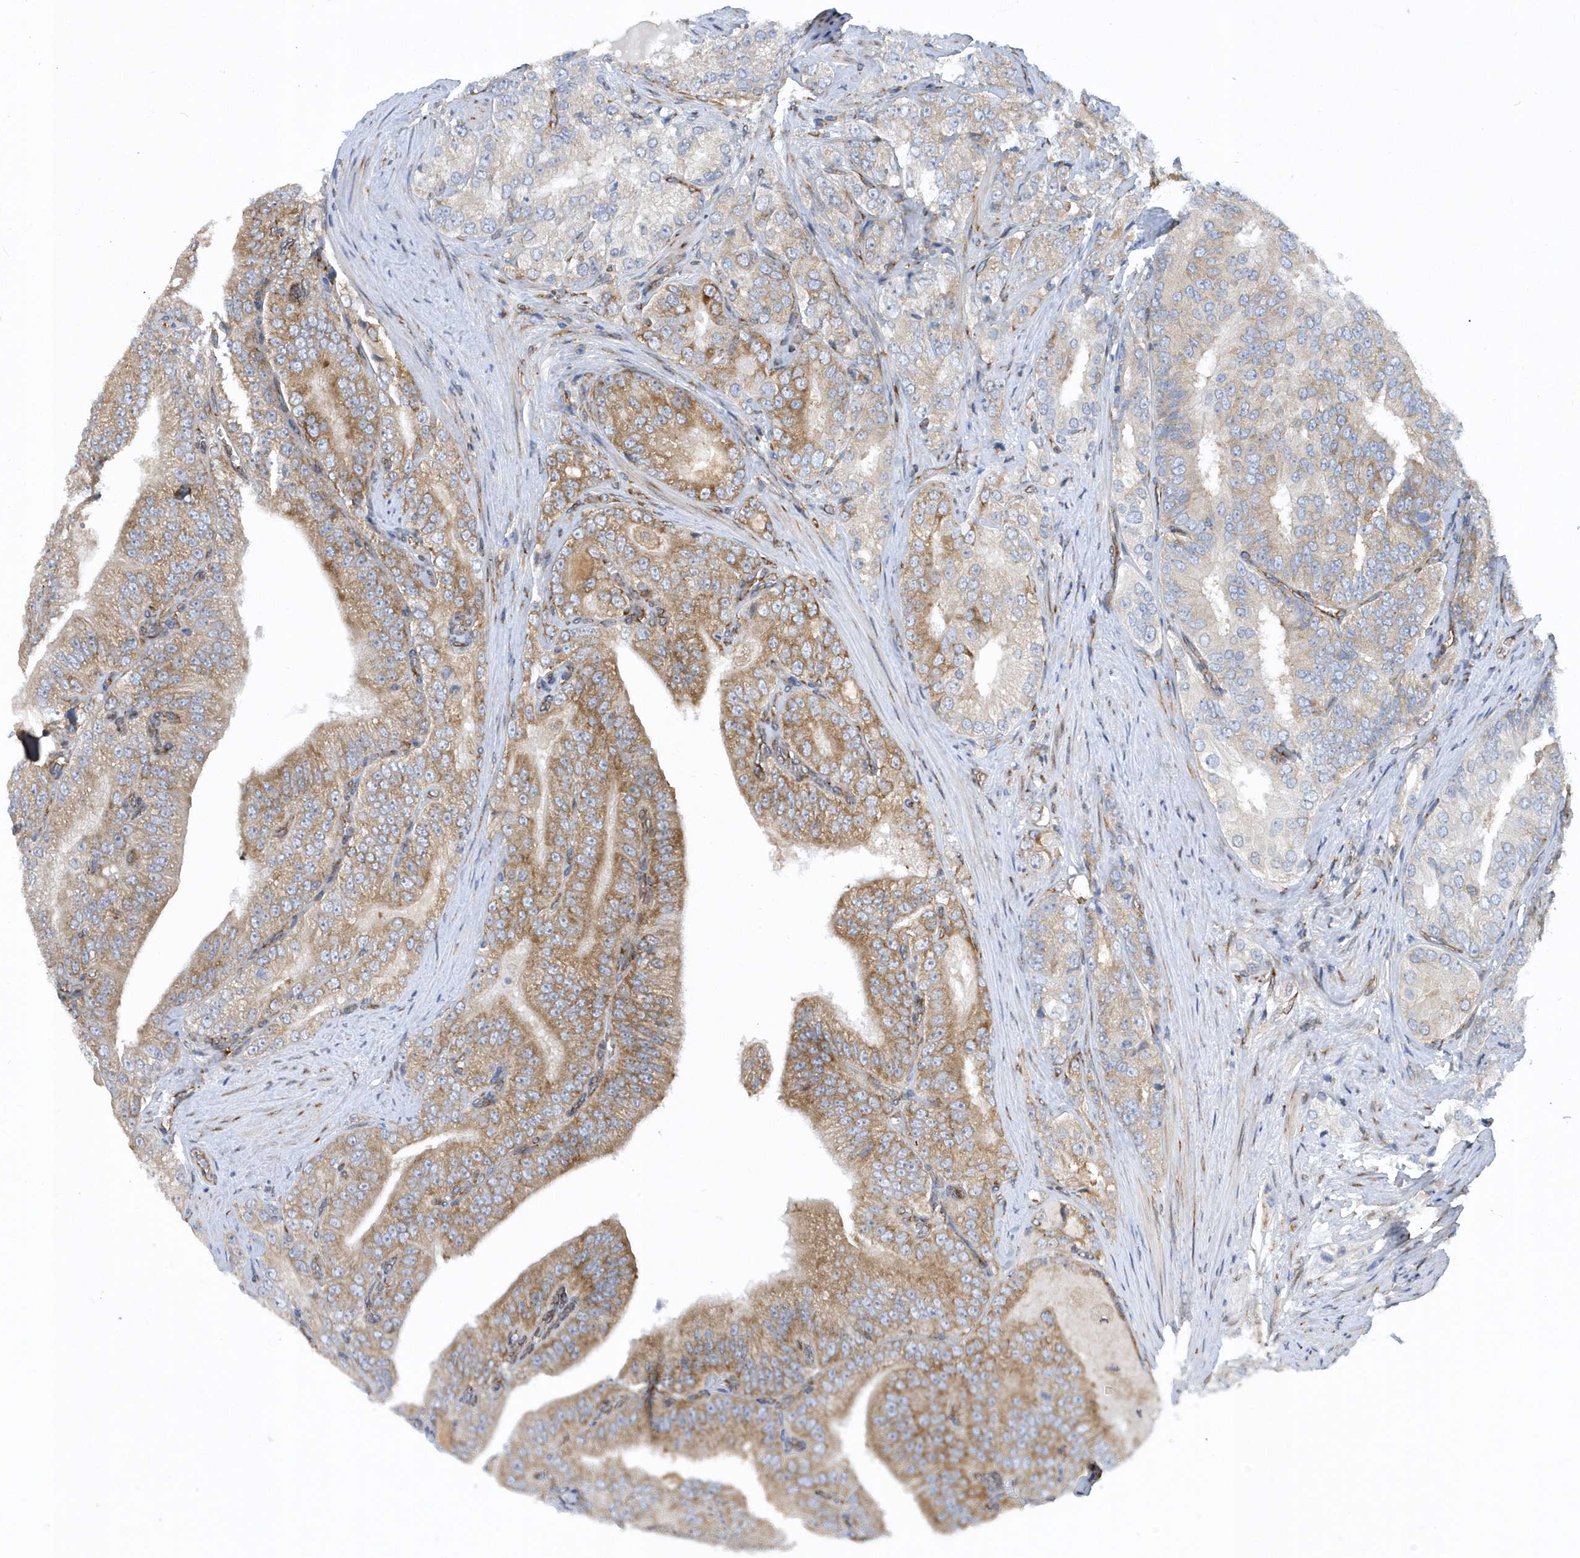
{"staining": {"intensity": "moderate", "quantity": "25%-75%", "location": "cytoplasmic/membranous"}, "tissue": "prostate cancer", "cell_type": "Tumor cells", "image_type": "cancer", "snomed": [{"axis": "morphology", "description": "Adenocarcinoma, High grade"}, {"axis": "topography", "description": "Prostate"}], "caption": "This image exhibits immunohistochemistry staining of prostate cancer (adenocarcinoma (high-grade)), with medium moderate cytoplasmic/membranous staining in about 25%-75% of tumor cells.", "gene": "PHF1", "patient": {"sex": "male", "age": 58}}